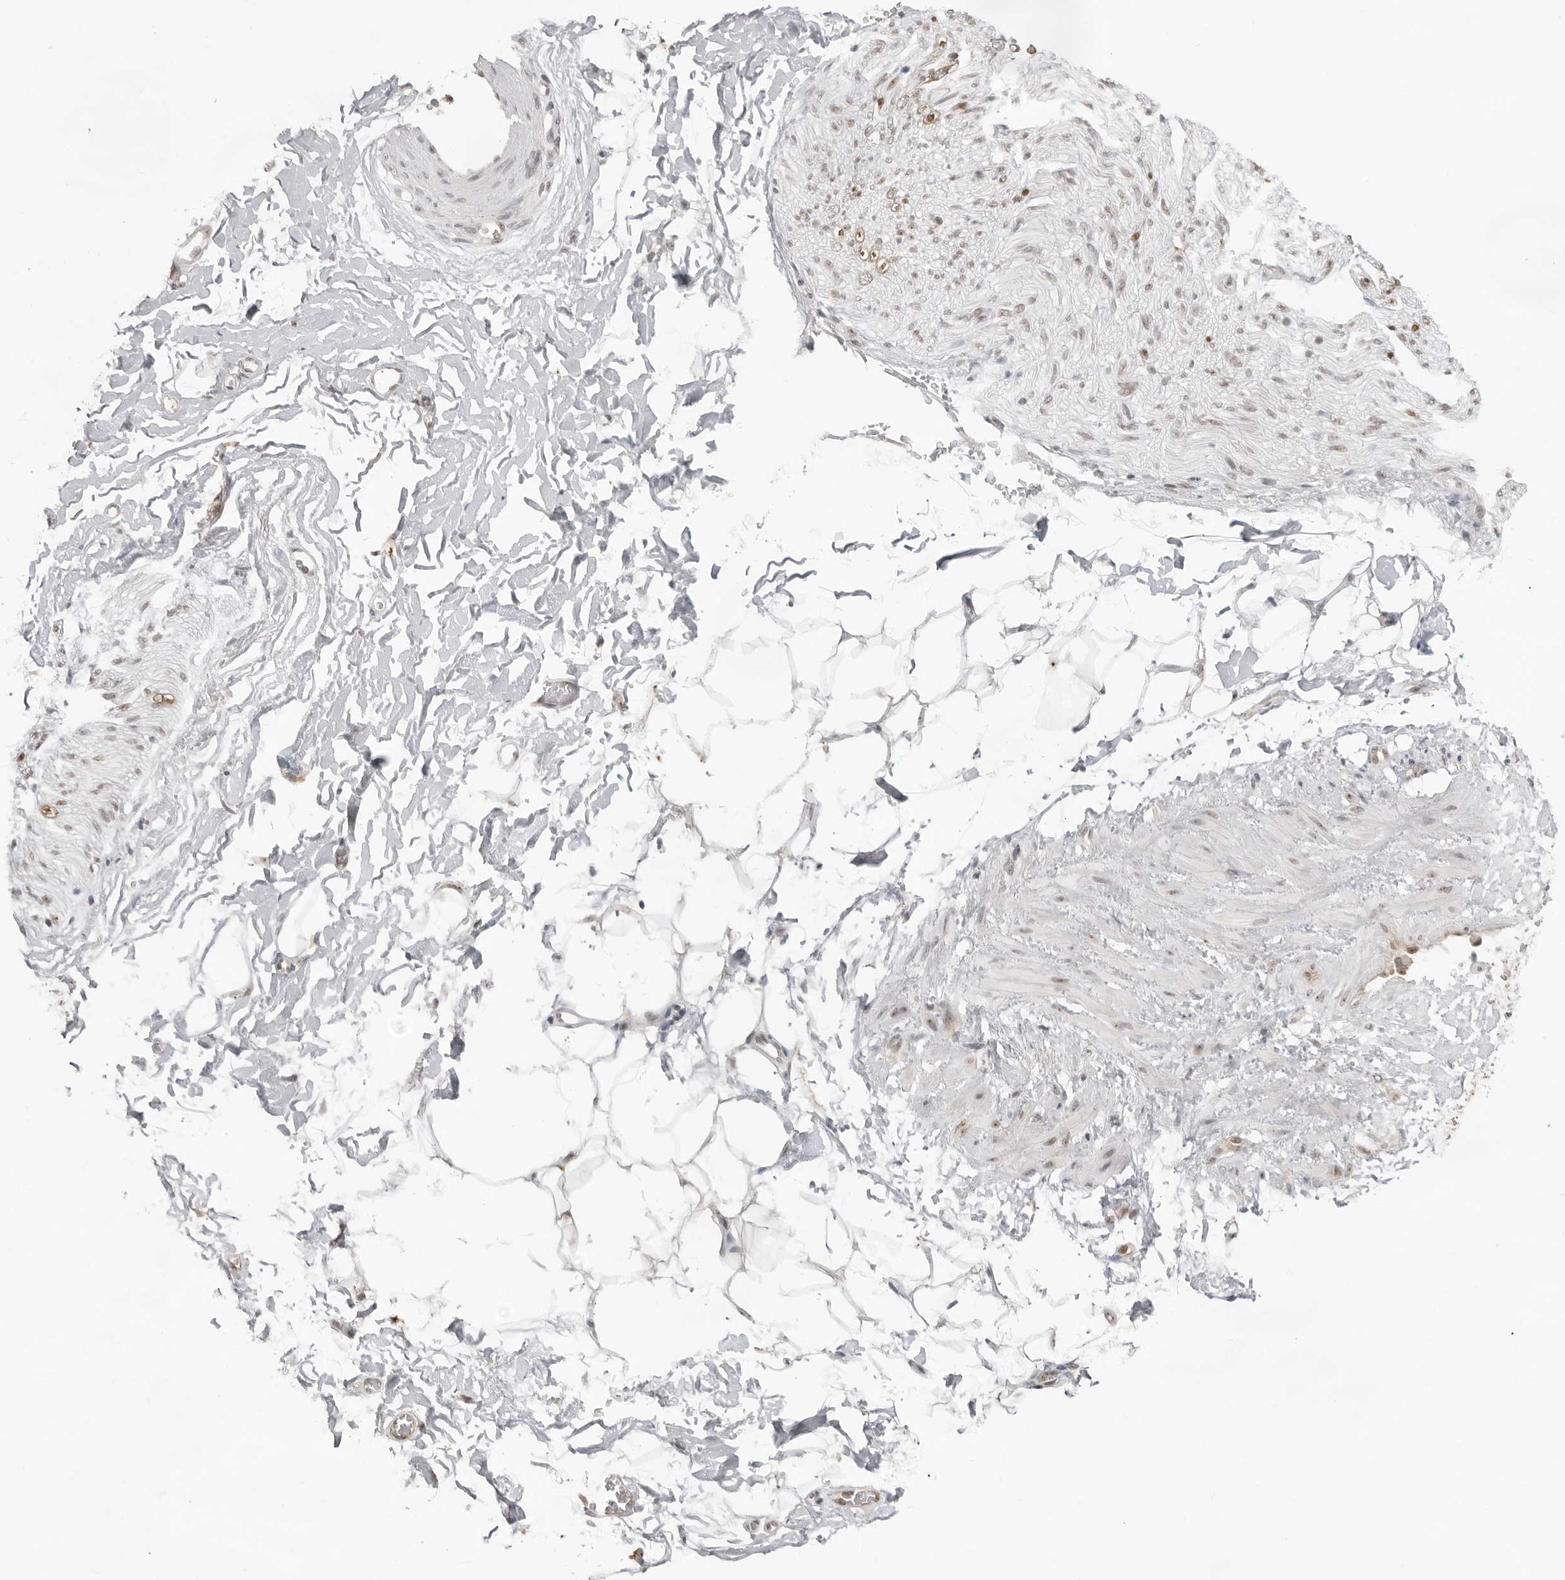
{"staining": {"intensity": "negative", "quantity": "none", "location": "none"}, "tissue": "adipose tissue", "cell_type": "Adipocytes", "image_type": "normal", "snomed": [{"axis": "morphology", "description": "Normal tissue, NOS"}, {"axis": "morphology", "description": "Adenocarcinoma, NOS"}, {"axis": "topography", "description": "Pancreas"}, {"axis": "topography", "description": "Peripheral nerve tissue"}], "caption": "A high-resolution photomicrograph shows immunohistochemistry (IHC) staining of benign adipose tissue, which displays no significant staining in adipocytes. The staining is performed using DAB brown chromogen with nuclei counter-stained in using hematoxylin.", "gene": "EXOSC10", "patient": {"sex": "male", "age": 59}}